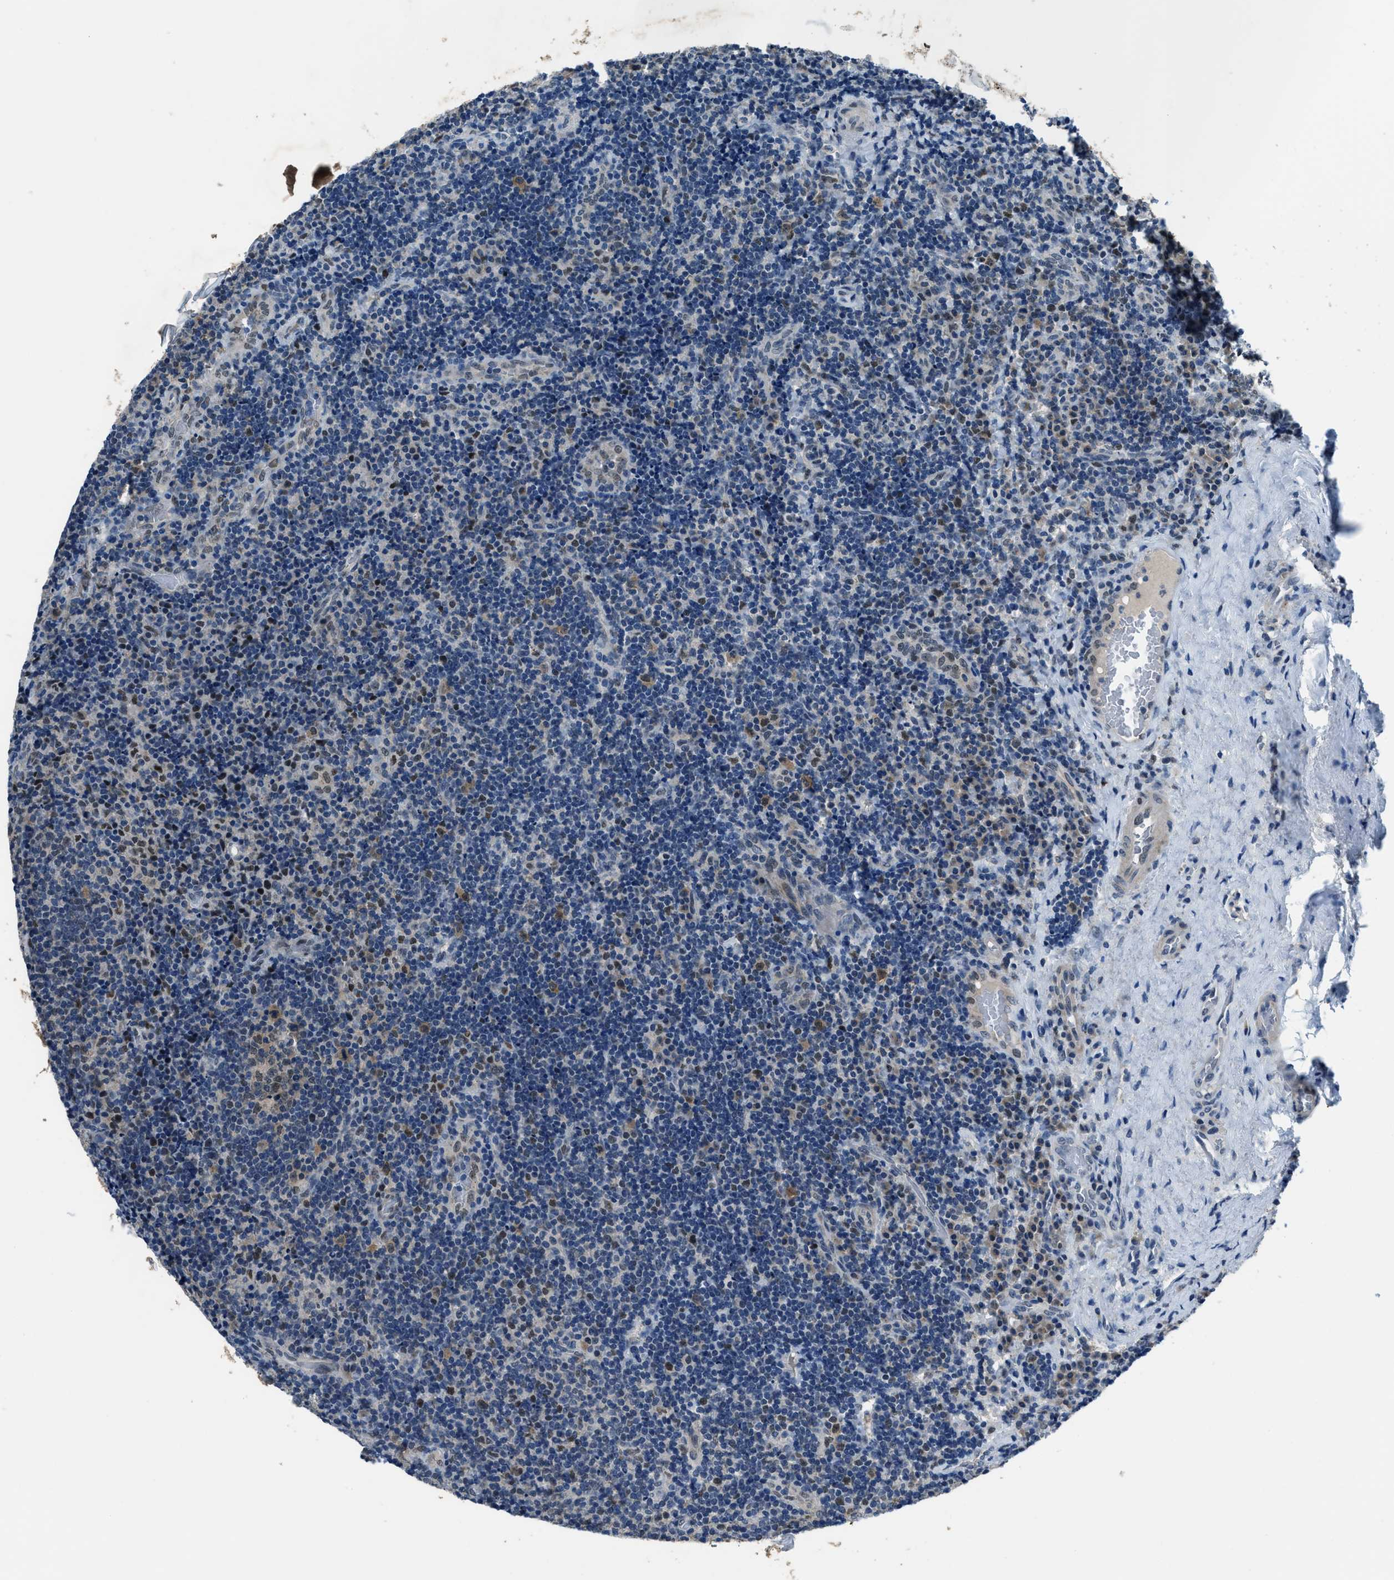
{"staining": {"intensity": "moderate", "quantity": "<25%", "location": "cytoplasmic/membranous,nuclear"}, "tissue": "lymphoma", "cell_type": "Tumor cells", "image_type": "cancer", "snomed": [{"axis": "morphology", "description": "Malignant lymphoma, non-Hodgkin's type, High grade"}, {"axis": "topography", "description": "Tonsil"}], "caption": "A high-resolution photomicrograph shows immunohistochemistry staining of malignant lymphoma, non-Hodgkin's type (high-grade), which exhibits moderate cytoplasmic/membranous and nuclear staining in approximately <25% of tumor cells.", "gene": "DUSP19", "patient": {"sex": "female", "age": 36}}